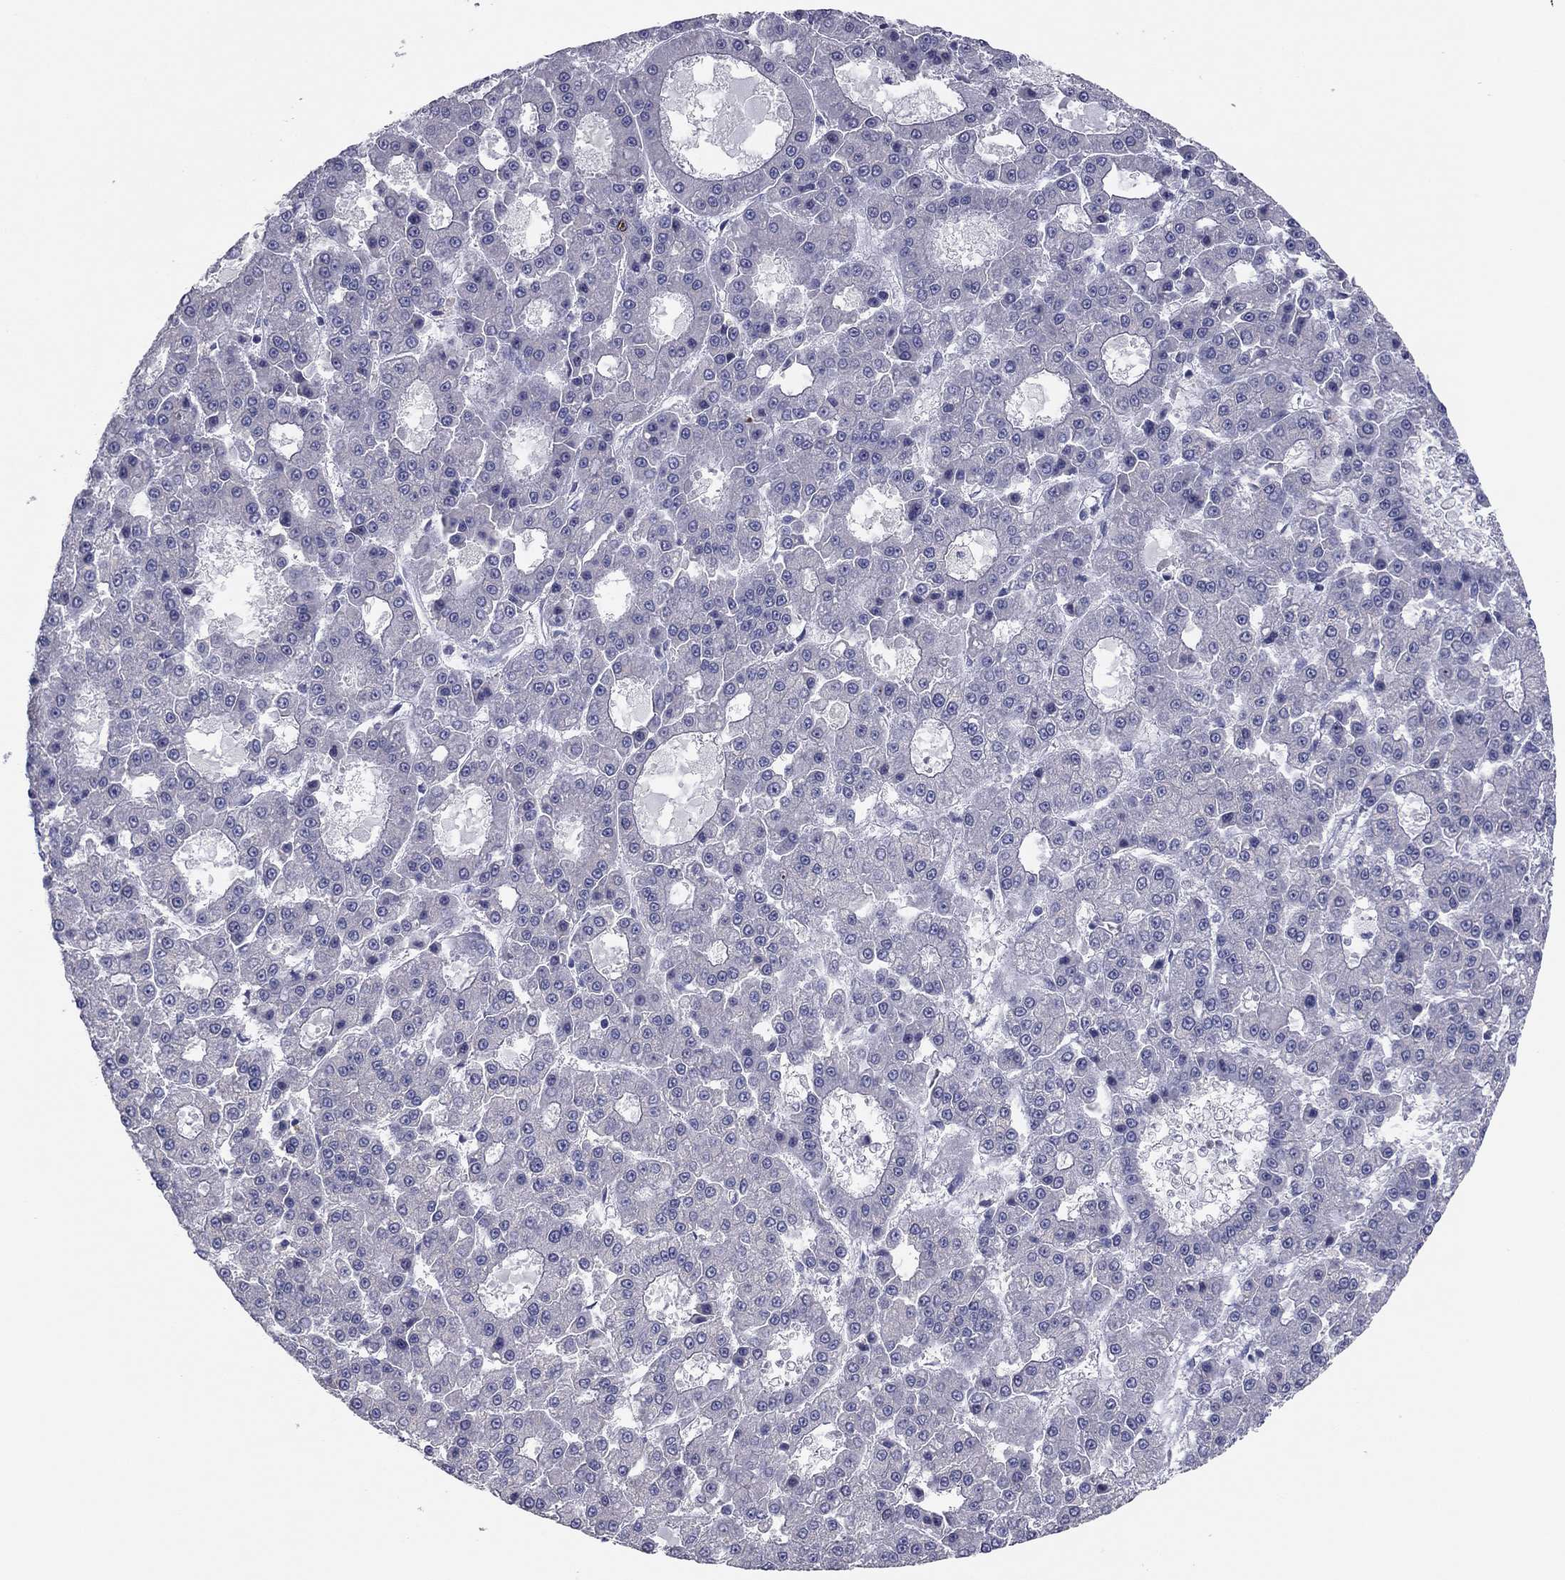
{"staining": {"intensity": "negative", "quantity": "none", "location": "none"}, "tissue": "liver cancer", "cell_type": "Tumor cells", "image_type": "cancer", "snomed": [{"axis": "morphology", "description": "Carcinoma, Hepatocellular, NOS"}, {"axis": "topography", "description": "Liver"}], "caption": "Protein analysis of liver cancer shows no significant positivity in tumor cells.", "gene": "GRK7", "patient": {"sex": "male", "age": 70}}